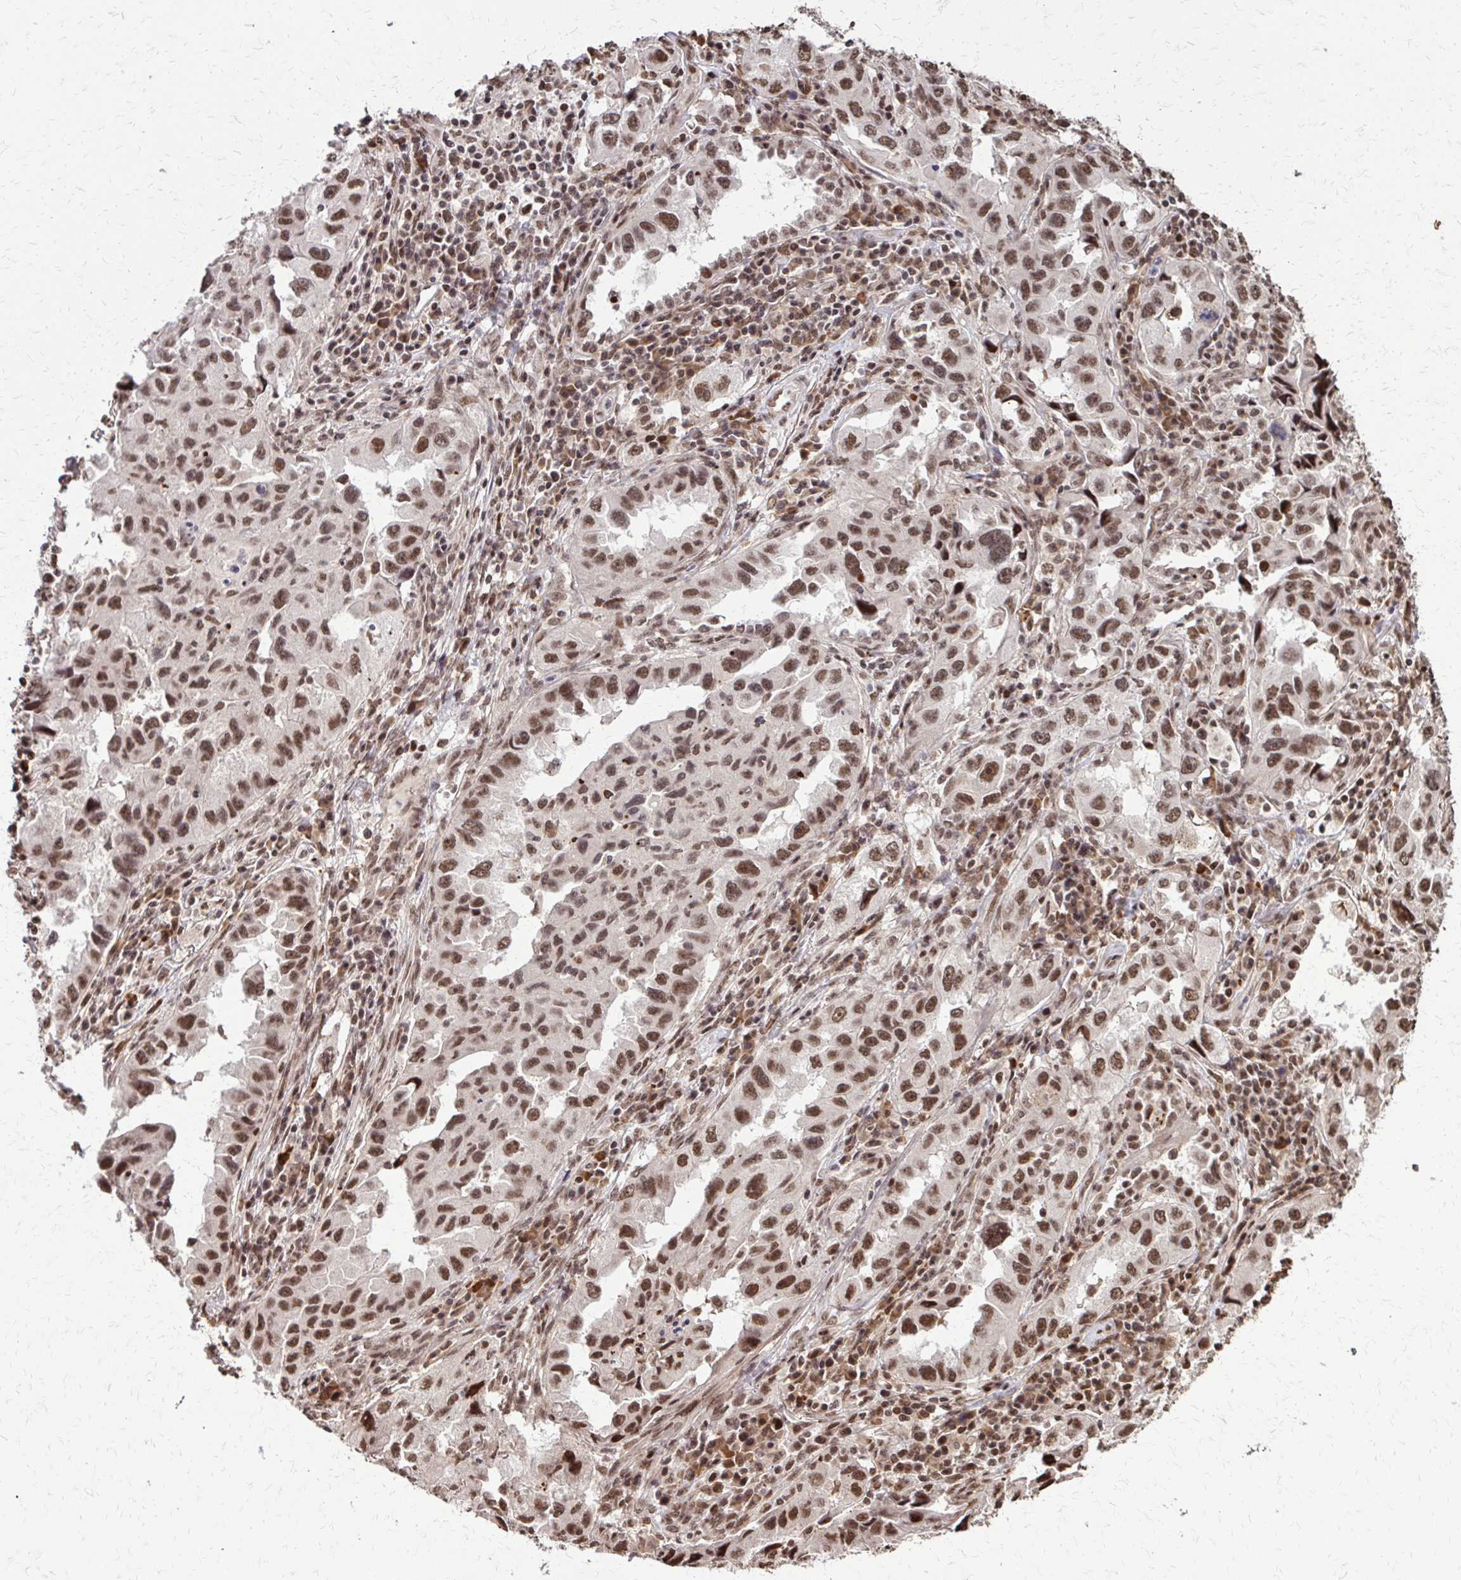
{"staining": {"intensity": "moderate", "quantity": ">75%", "location": "nuclear"}, "tissue": "lung cancer", "cell_type": "Tumor cells", "image_type": "cancer", "snomed": [{"axis": "morphology", "description": "Adenocarcinoma, NOS"}, {"axis": "topography", "description": "Lung"}], "caption": "Immunohistochemistry (IHC) of human lung adenocarcinoma exhibits medium levels of moderate nuclear positivity in about >75% of tumor cells. The protein is shown in brown color, while the nuclei are stained blue.", "gene": "SS18", "patient": {"sex": "female", "age": 73}}